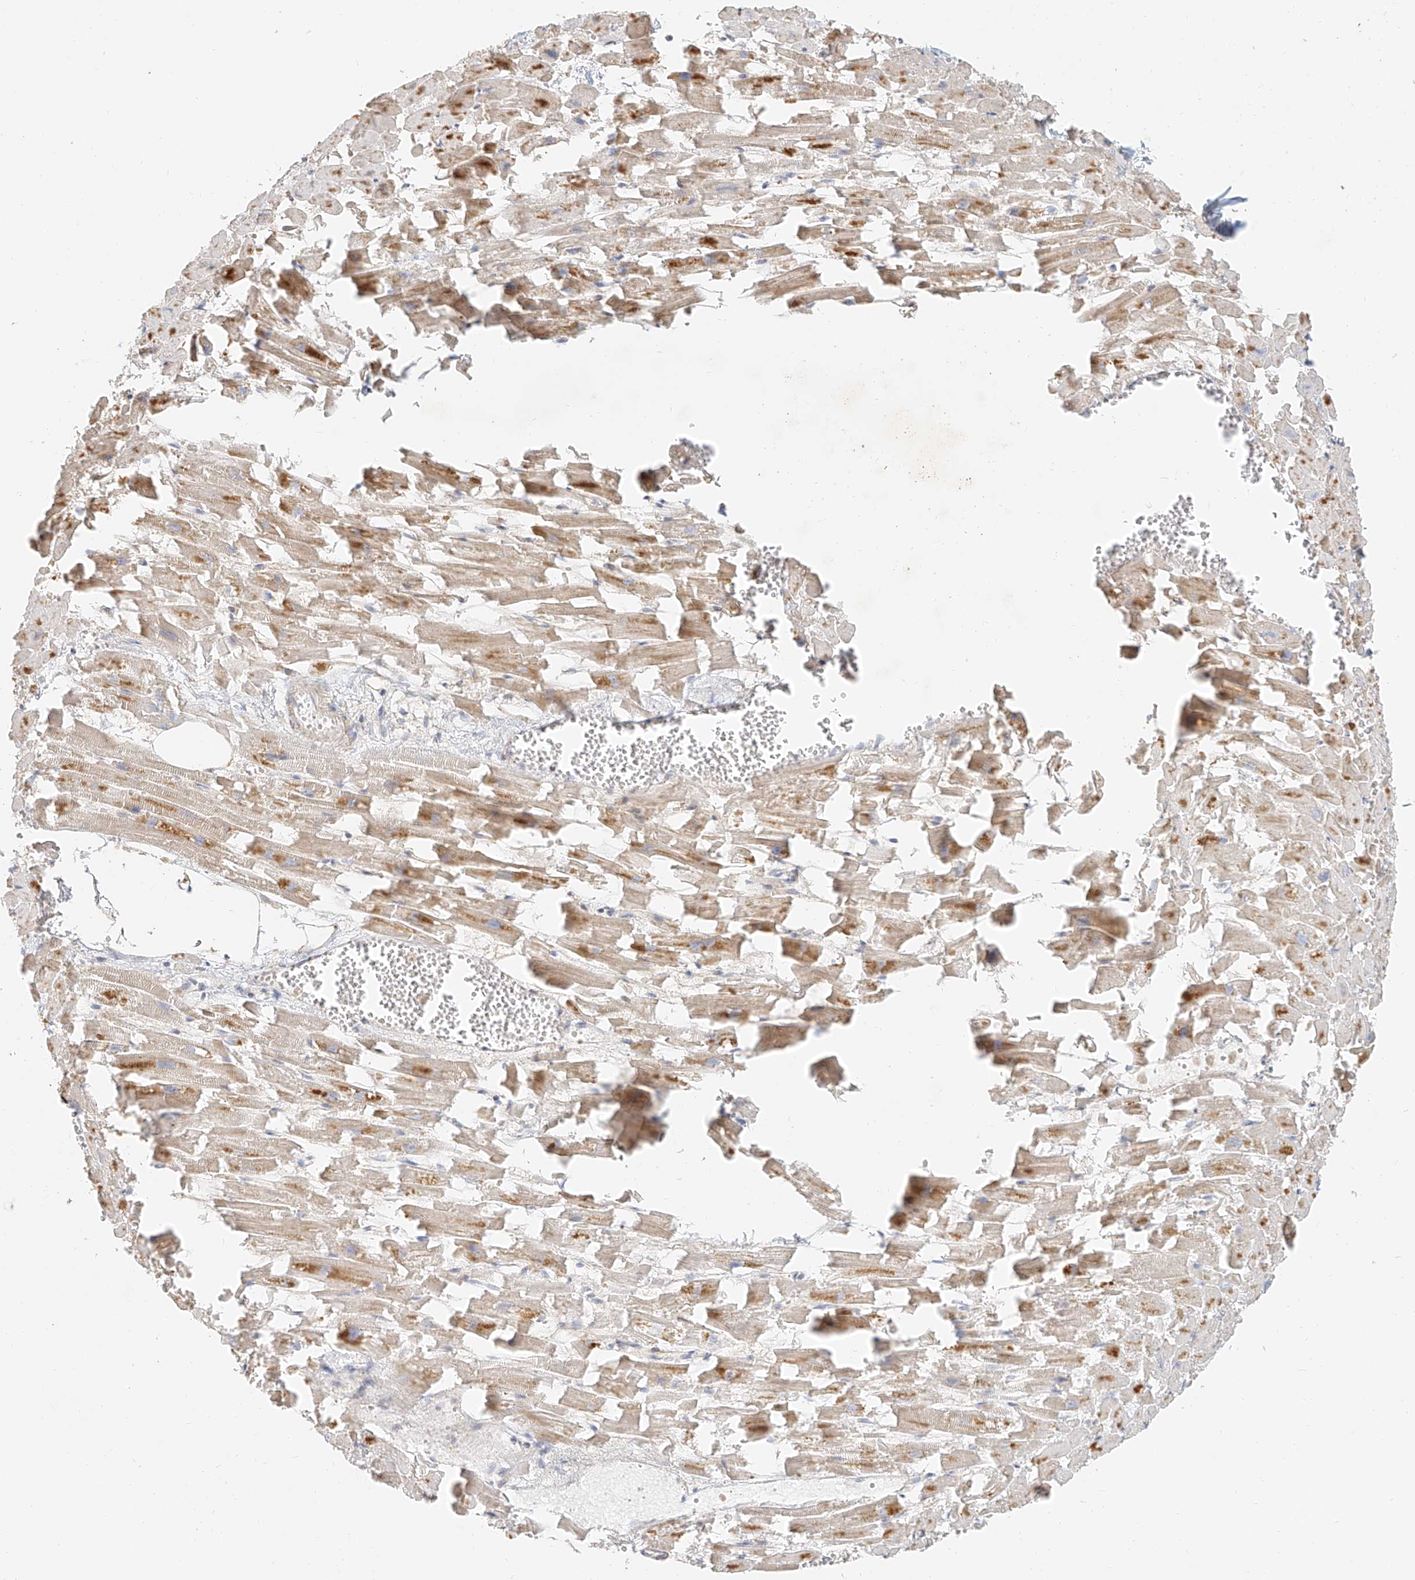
{"staining": {"intensity": "moderate", "quantity": "25%-75%", "location": "cytoplasmic/membranous,nuclear"}, "tissue": "heart muscle", "cell_type": "Cardiomyocytes", "image_type": "normal", "snomed": [{"axis": "morphology", "description": "Normal tissue, NOS"}, {"axis": "topography", "description": "Heart"}], "caption": "Immunohistochemical staining of normal human heart muscle reveals medium levels of moderate cytoplasmic/membranous,nuclear expression in about 25%-75% of cardiomyocytes. The staining was performed using DAB to visualize the protein expression in brown, while the nuclei were stained in blue with hematoxylin (Magnification: 20x).", "gene": "CXorf58", "patient": {"sex": "female", "age": 64}}